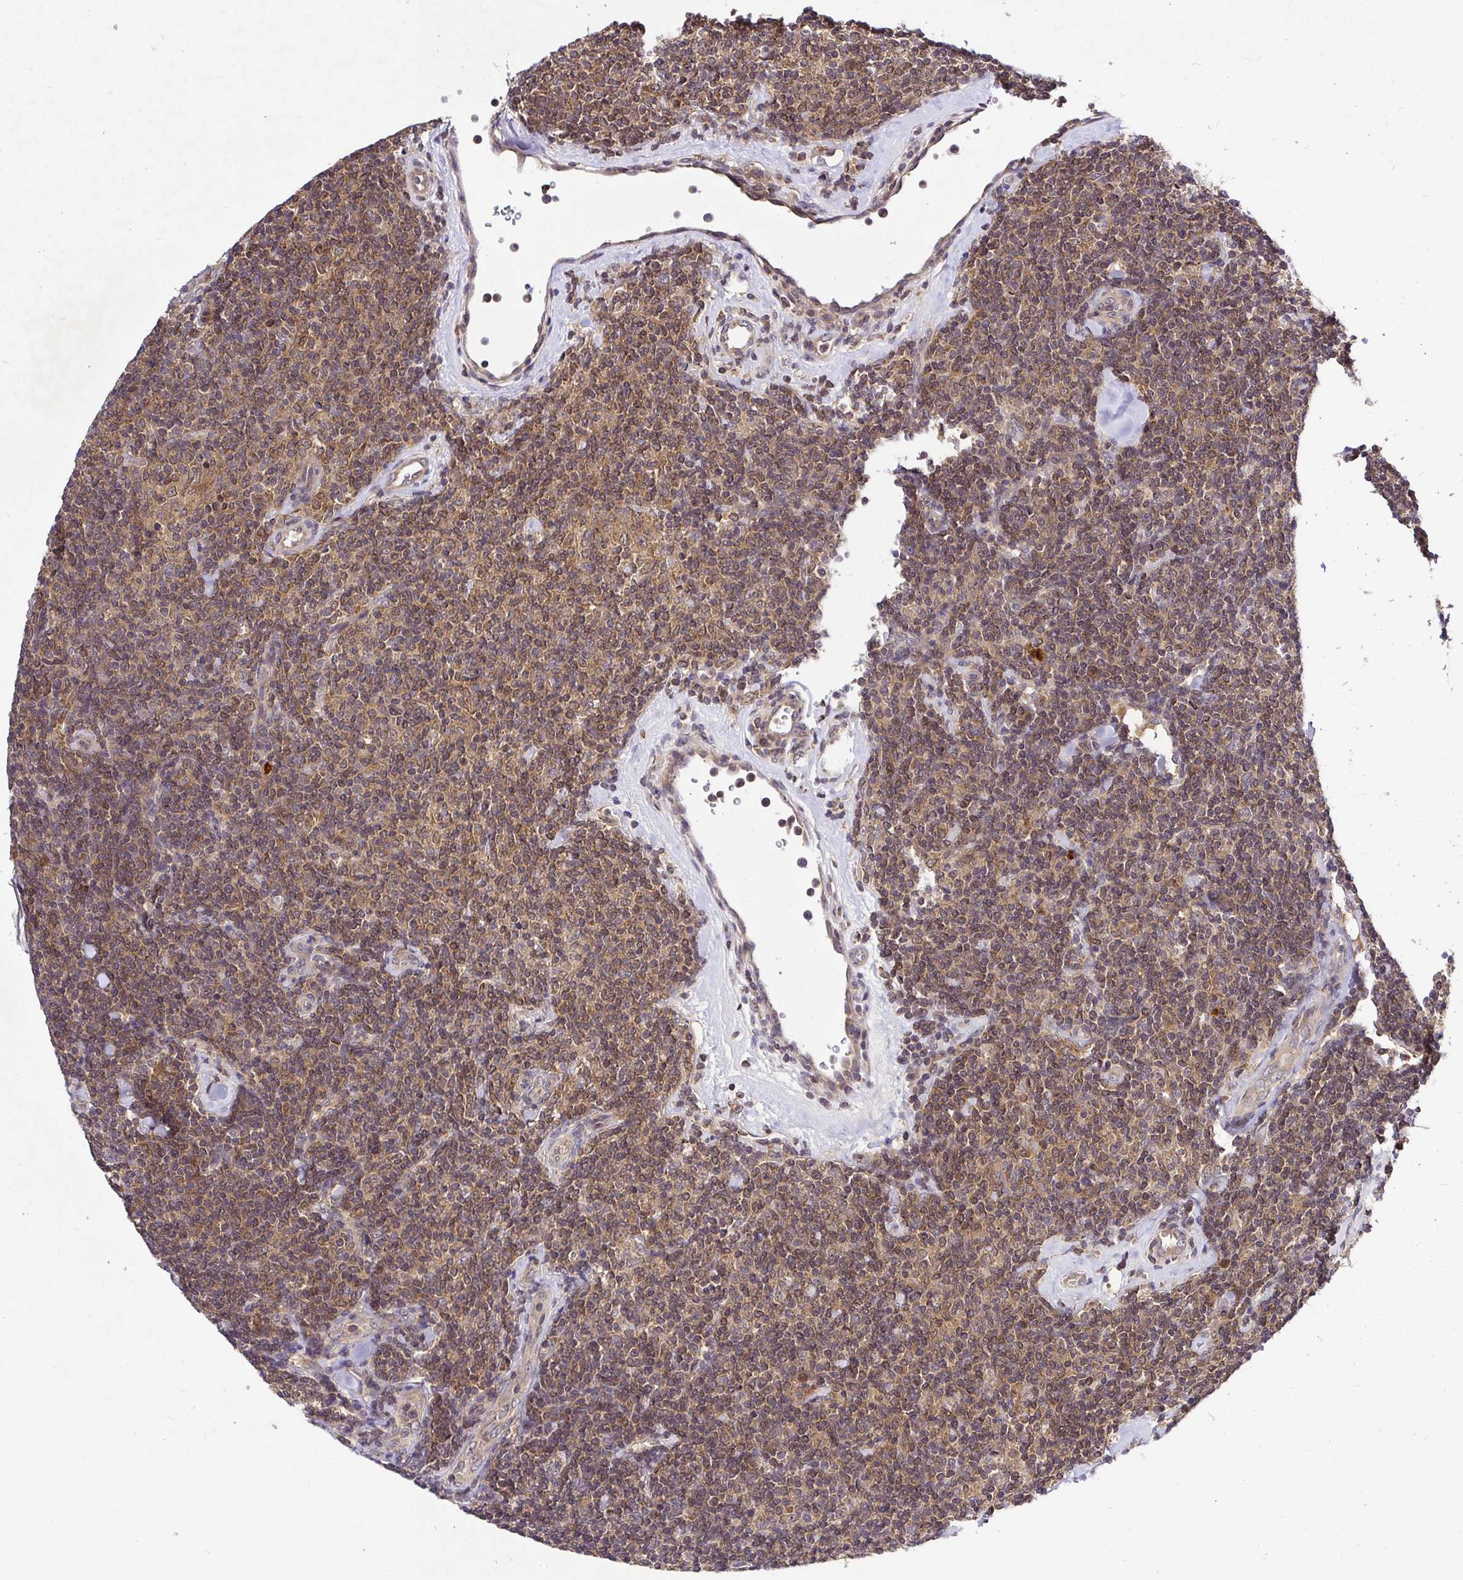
{"staining": {"intensity": "moderate", "quantity": ">75%", "location": "cytoplasmic/membranous,nuclear"}, "tissue": "lymphoma", "cell_type": "Tumor cells", "image_type": "cancer", "snomed": [{"axis": "morphology", "description": "Malignant lymphoma, non-Hodgkin's type, Low grade"}, {"axis": "topography", "description": "Lymph node"}], "caption": "Brown immunohistochemical staining in malignant lymphoma, non-Hodgkin's type (low-grade) demonstrates moderate cytoplasmic/membranous and nuclear staining in approximately >75% of tumor cells. The staining was performed using DAB to visualize the protein expression in brown, while the nuclei were stained in blue with hematoxylin (Magnification: 20x).", "gene": "UBE2M", "patient": {"sex": "female", "age": 56}}